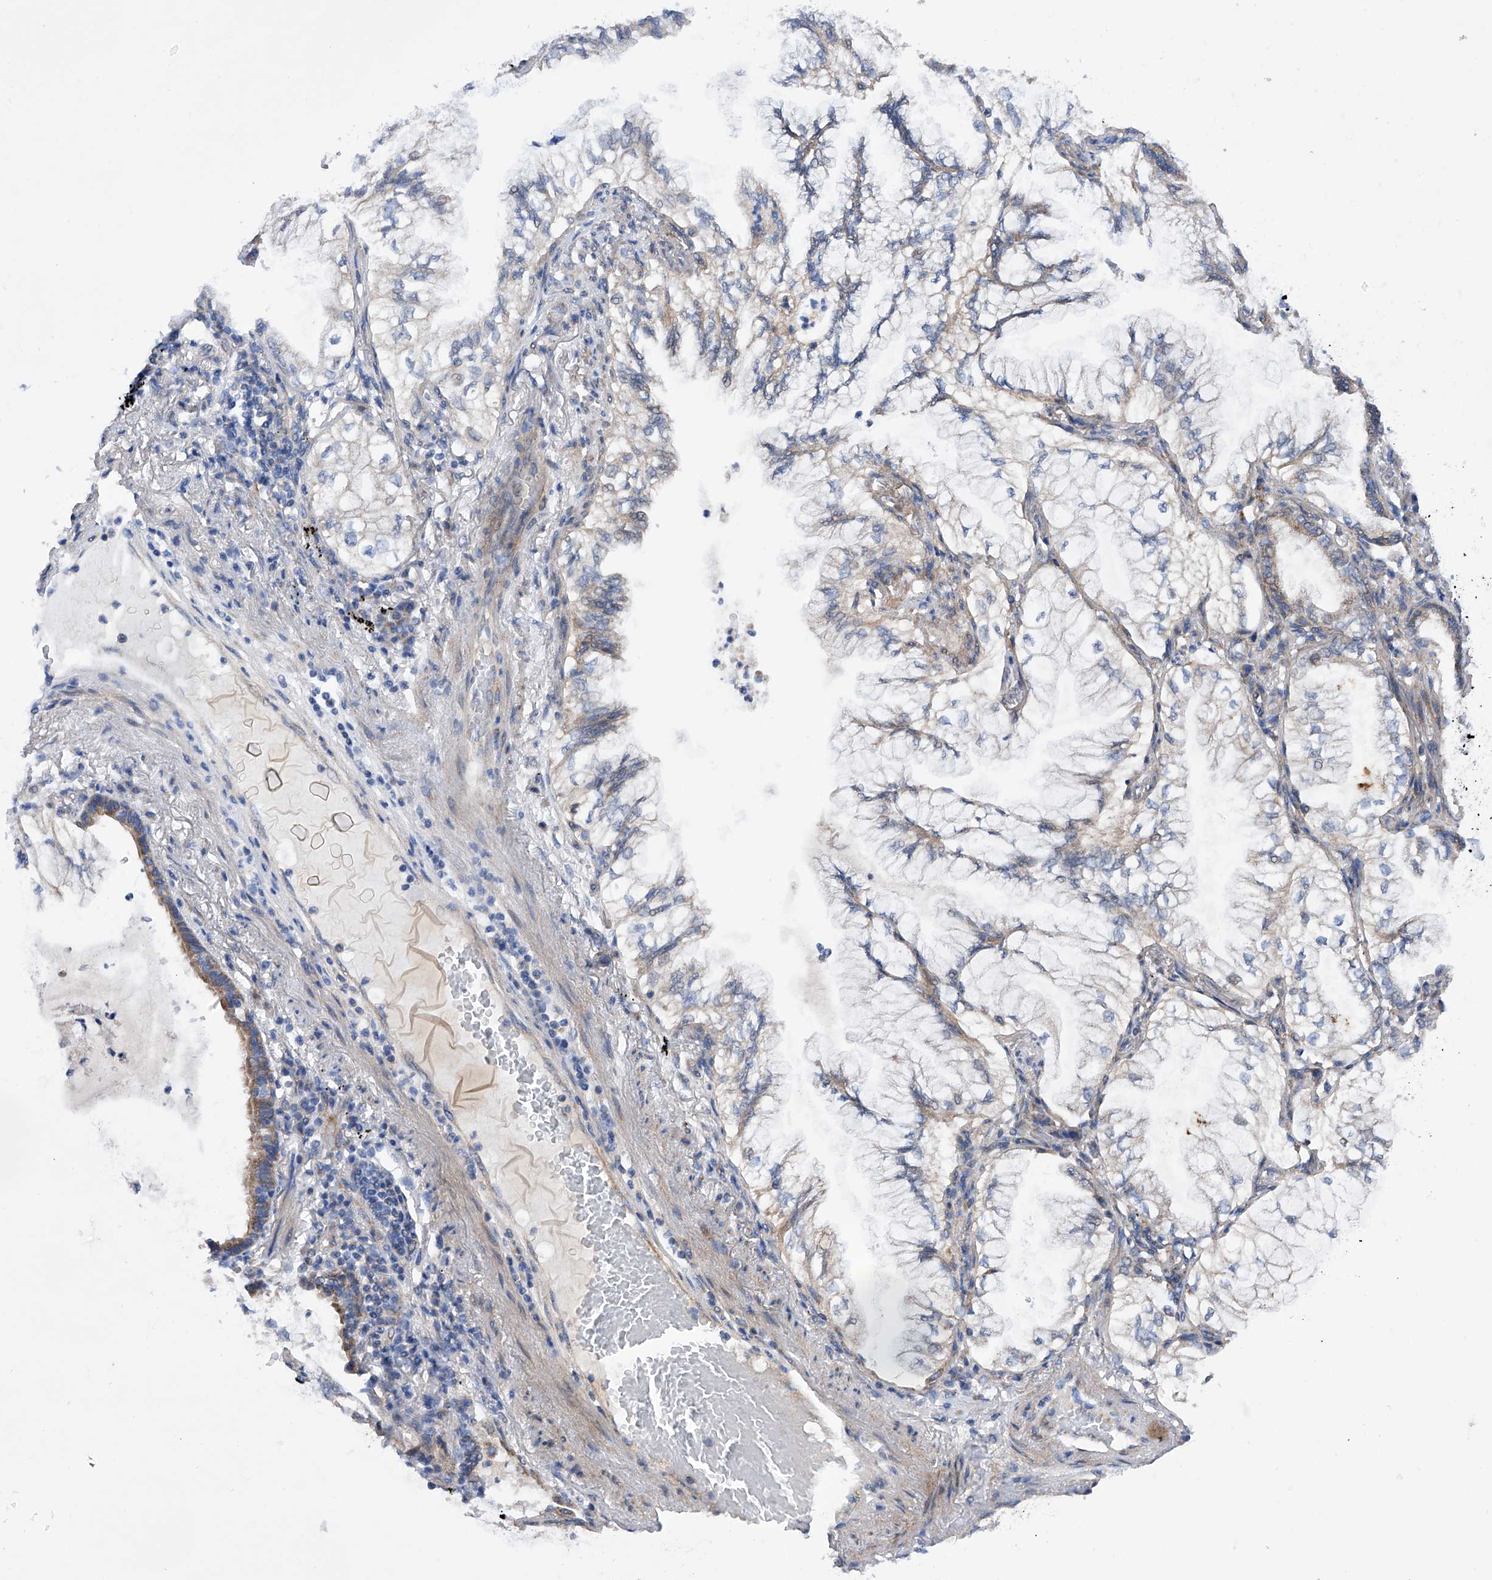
{"staining": {"intensity": "weak", "quantity": "<25%", "location": "cytoplasmic/membranous"}, "tissue": "lung cancer", "cell_type": "Tumor cells", "image_type": "cancer", "snomed": [{"axis": "morphology", "description": "Adenocarcinoma, NOS"}, {"axis": "topography", "description": "Lung"}], "caption": "Immunohistochemistry of human lung adenocarcinoma displays no expression in tumor cells.", "gene": "EFCAB2", "patient": {"sex": "female", "age": 70}}